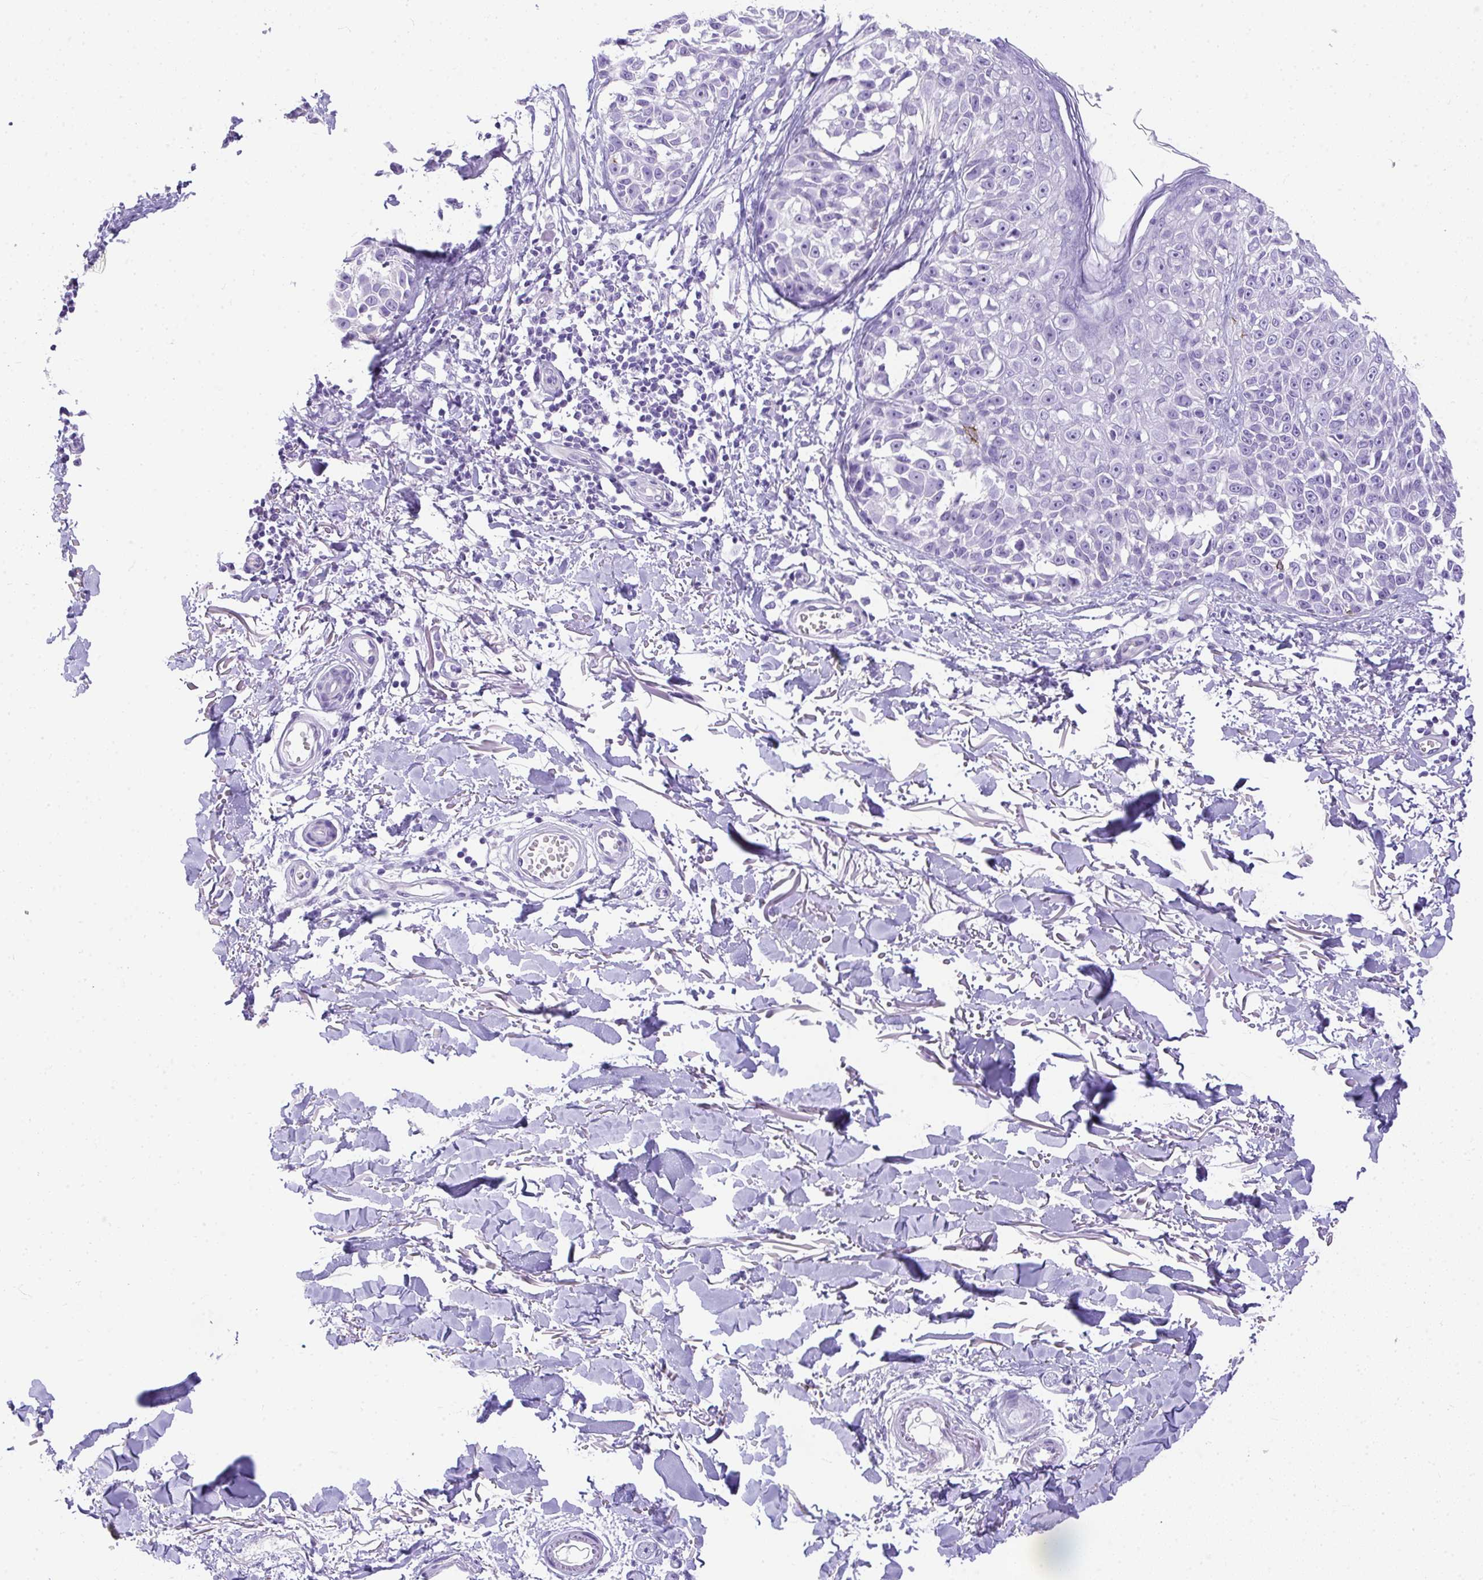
{"staining": {"intensity": "negative", "quantity": "none", "location": "none"}, "tissue": "melanoma", "cell_type": "Tumor cells", "image_type": "cancer", "snomed": [{"axis": "morphology", "description": "Malignant melanoma, NOS"}, {"axis": "topography", "description": "Skin"}], "caption": "A photomicrograph of melanoma stained for a protein reveals no brown staining in tumor cells. (Stains: DAB (3,3'-diaminobenzidine) immunohistochemistry (IHC) with hematoxylin counter stain, Microscopy: brightfield microscopy at high magnification).", "gene": "AVIL", "patient": {"sex": "male", "age": 73}}